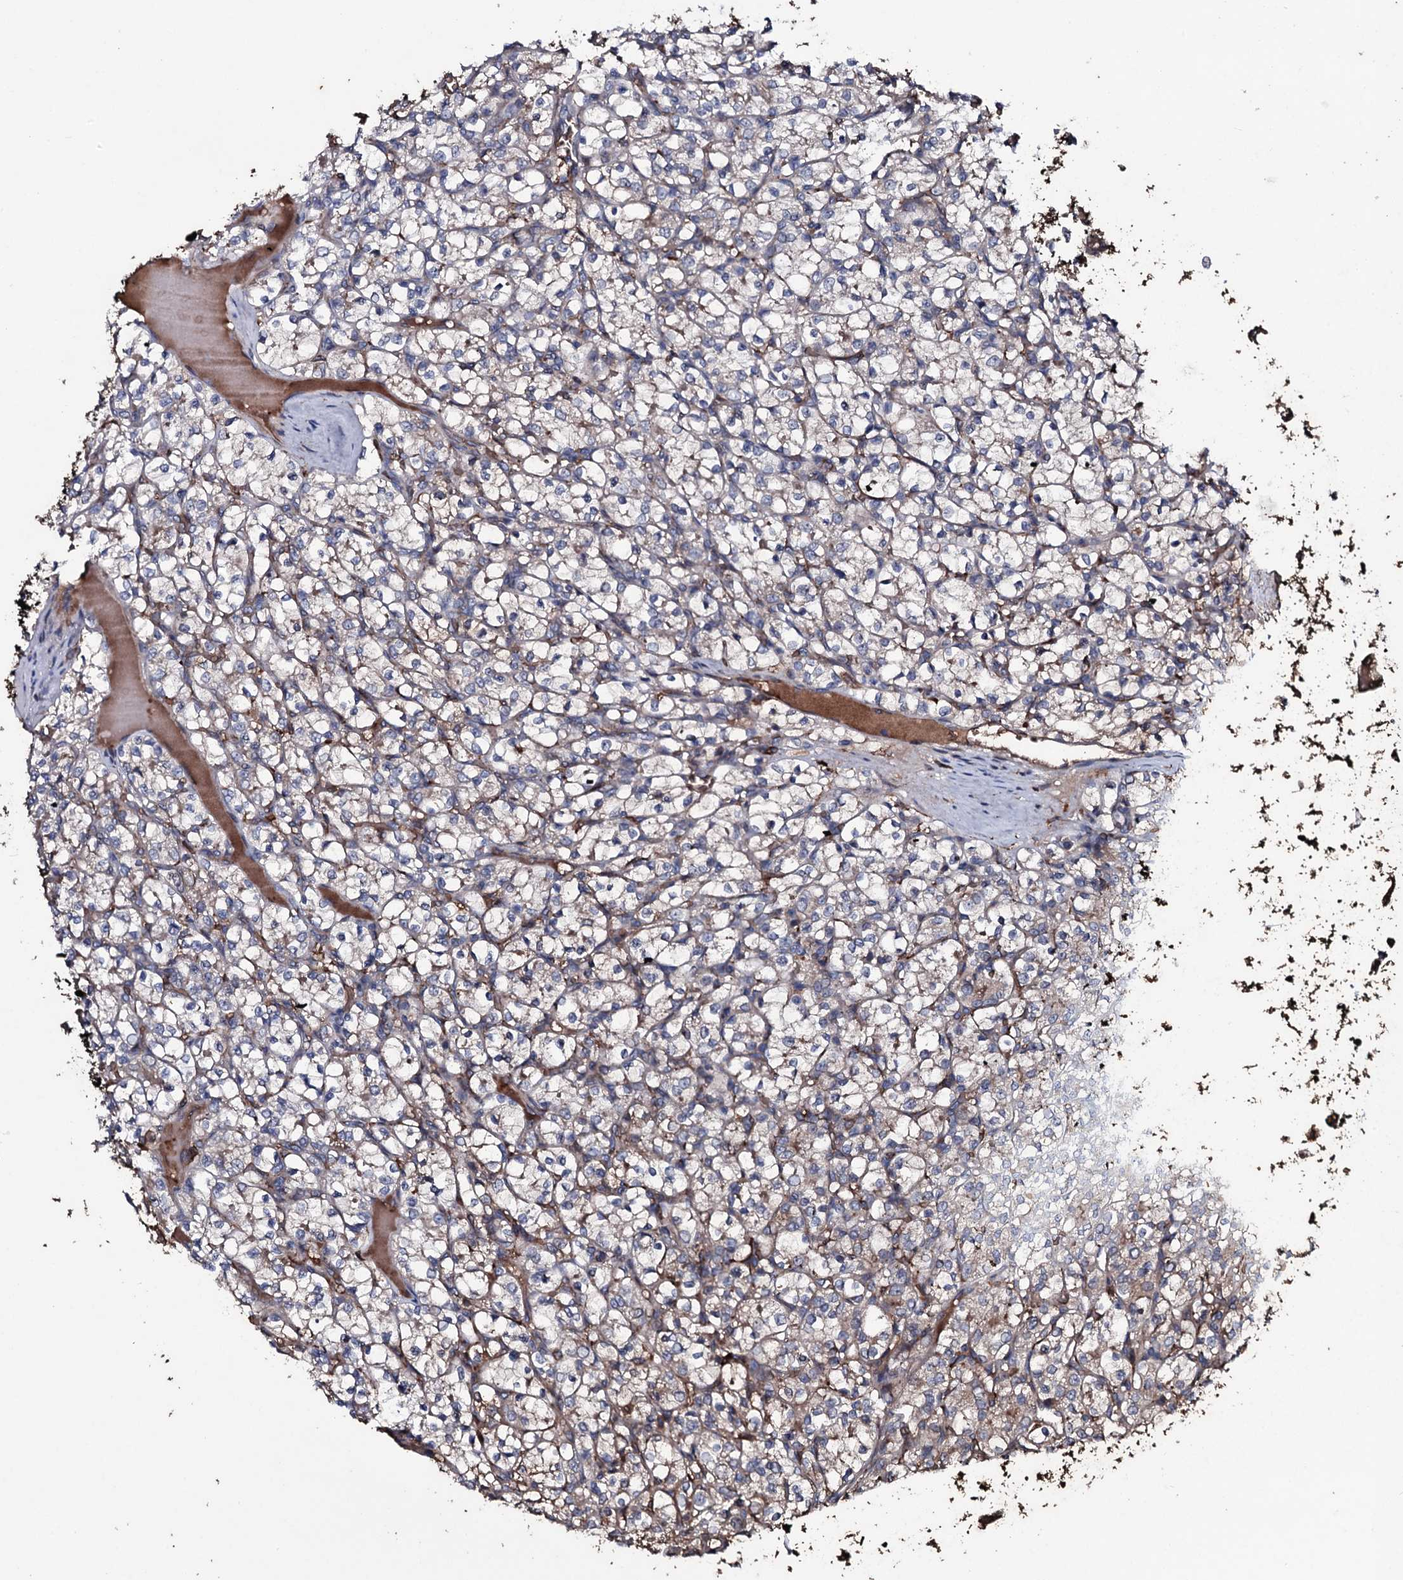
{"staining": {"intensity": "weak", "quantity": "25%-75%", "location": "cytoplasmic/membranous"}, "tissue": "renal cancer", "cell_type": "Tumor cells", "image_type": "cancer", "snomed": [{"axis": "morphology", "description": "Adenocarcinoma, NOS"}, {"axis": "topography", "description": "Kidney"}], "caption": "Immunohistochemical staining of human adenocarcinoma (renal) displays low levels of weak cytoplasmic/membranous expression in about 25%-75% of tumor cells. (Stains: DAB in brown, nuclei in blue, Microscopy: brightfield microscopy at high magnification).", "gene": "ZSWIM8", "patient": {"sex": "female", "age": 69}}